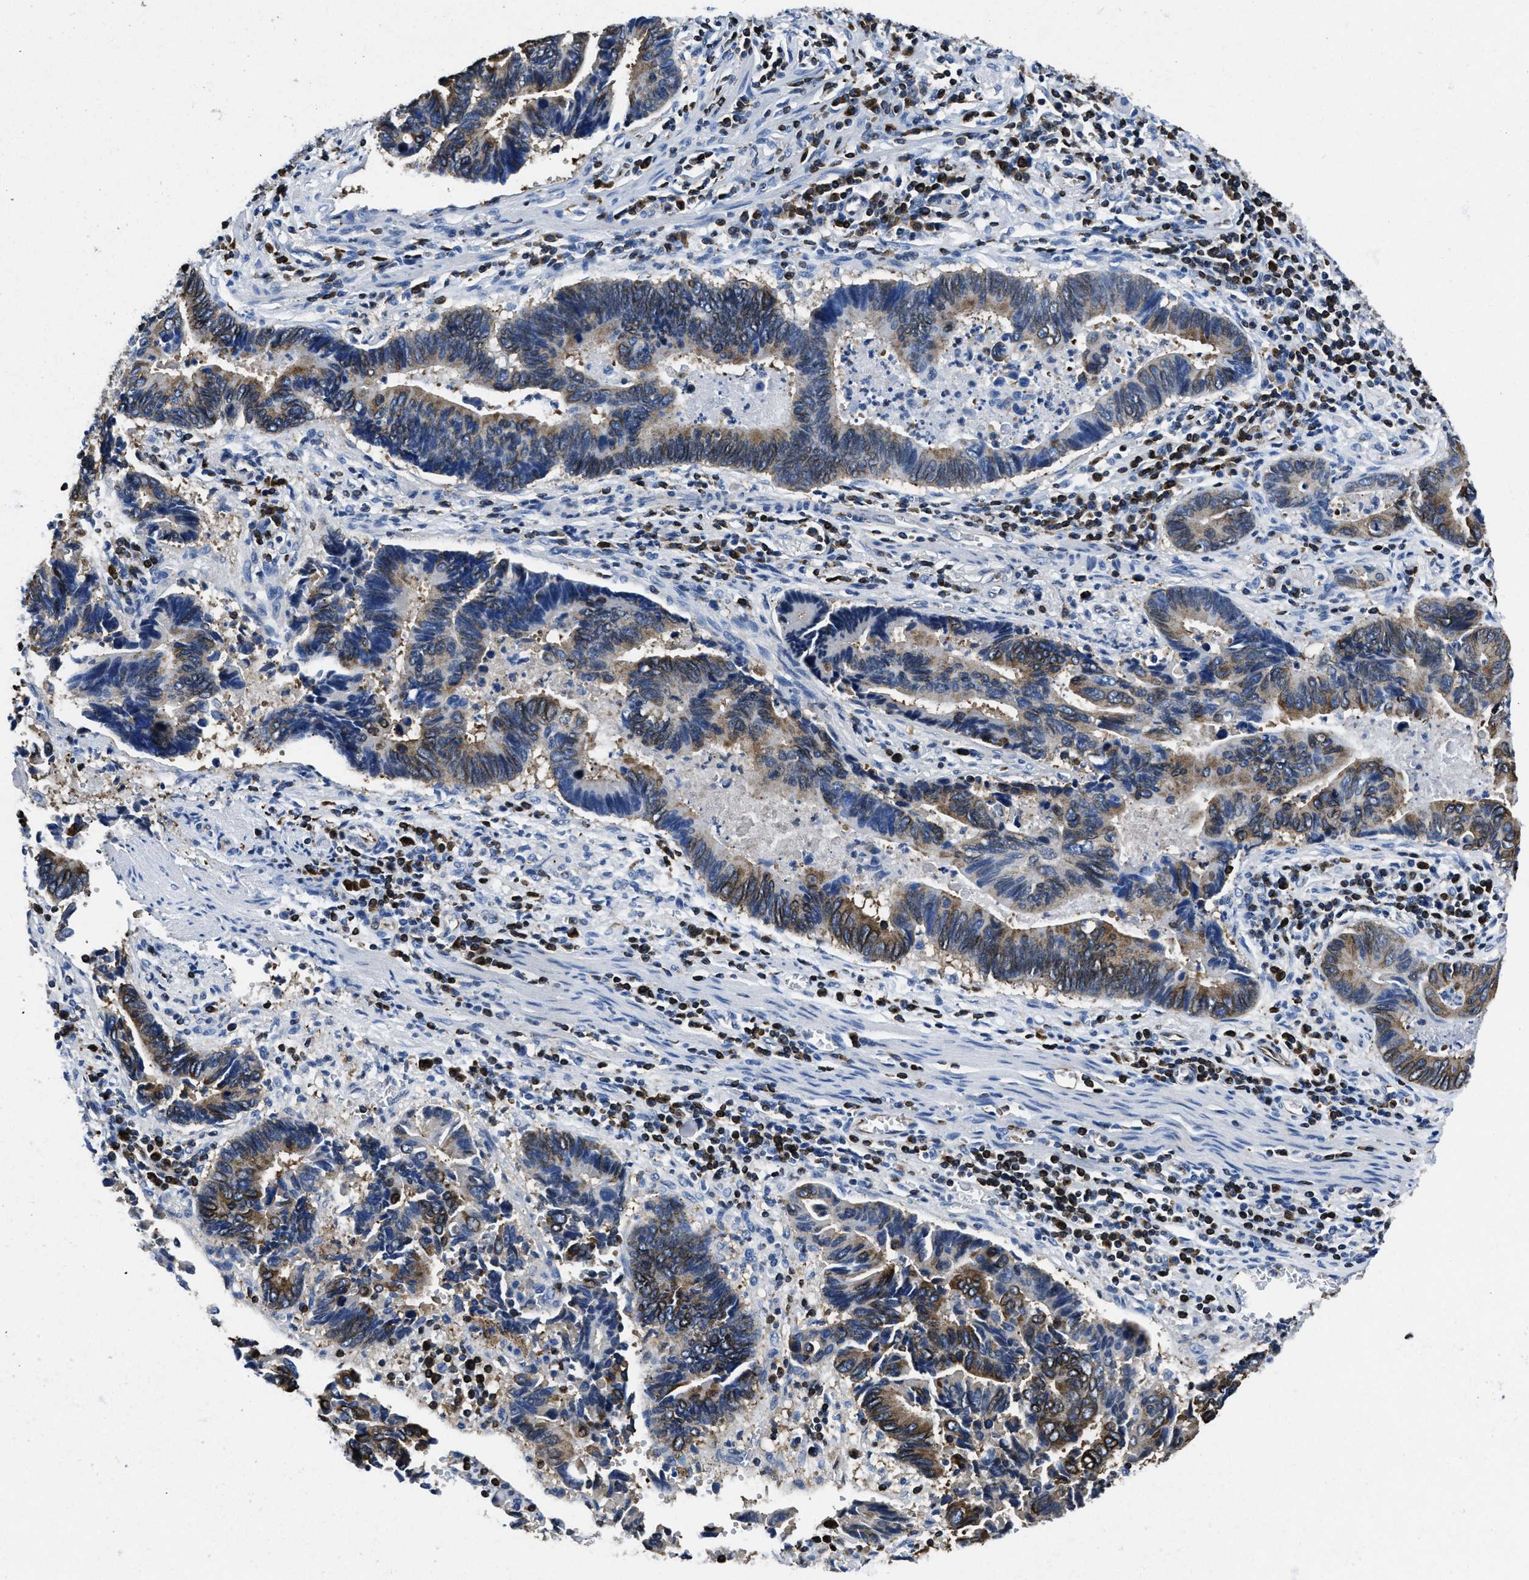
{"staining": {"intensity": "strong", "quantity": "25%-75%", "location": "cytoplasmic/membranous"}, "tissue": "pancreatic cancer", "cell_type": "Tumor cells", "image_type": "cancer", "snomed": [{"axis": "morphology", "description": "Adenocarcinoma, NOS"}, {"axis": "topography", "description": "Pancreas"}], "caption": "Immunohistochemical staining of adenocarcinoma (pancreatic) shows strong cytoplasmic/membranous protein staining in about 25%-75% of tumor cells. Nuclei are stained in blue.", "gene": "ITGA3", "patient": {"sex": "female", "age": 70}}